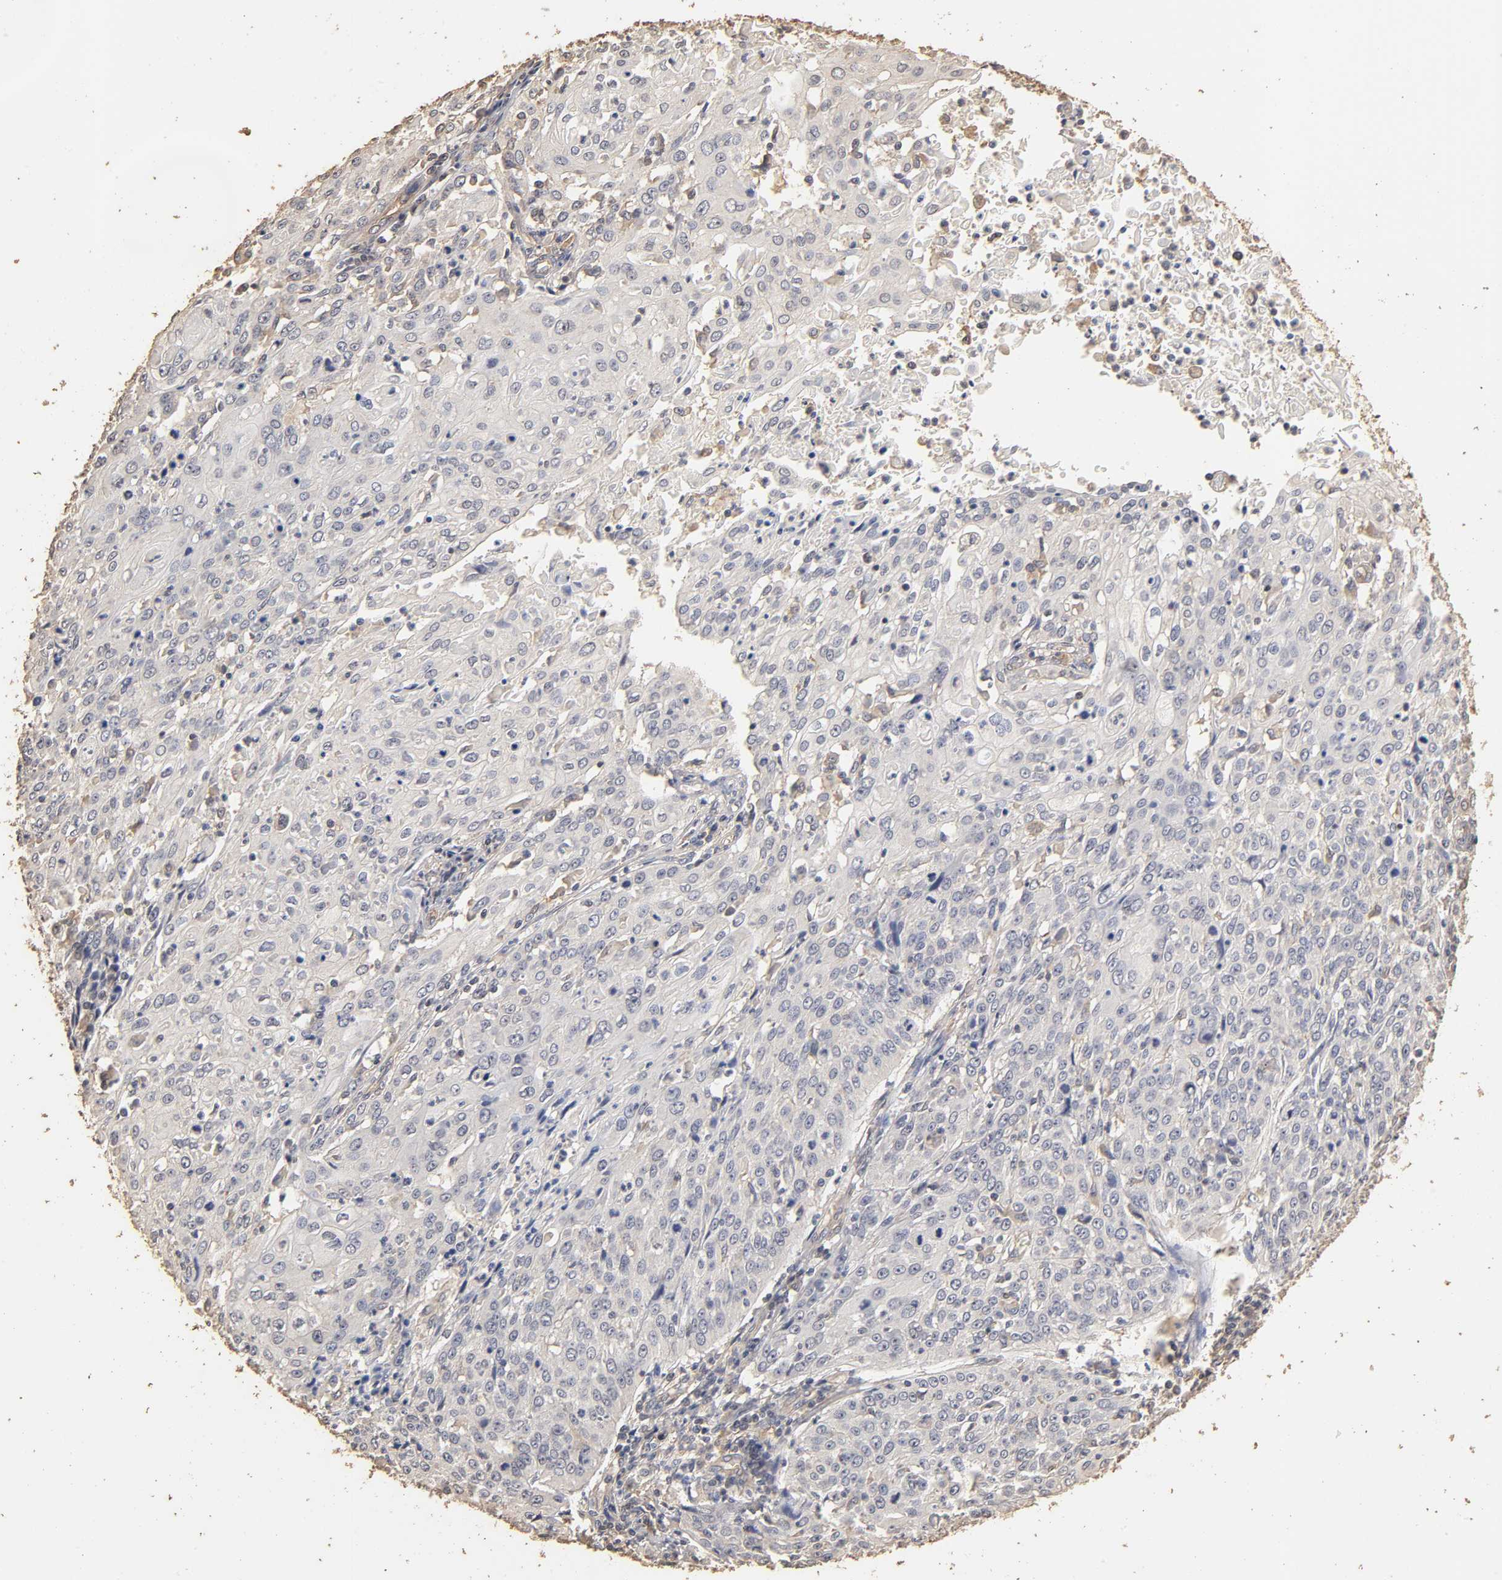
{"staining": {"intensity": "negative", "quantity": "none", "location": "none"}, "tissue": "cervical cancer", "cell_type": "Tumor cells", "image_type": "cancer", "snomed": [{"axis": "morphology", "description": "Squamous cell carcinoma, NOS"}, {"axis": "topography", "description": "Cervix"}], "caption": "High power microscopy micrograph of an IHC histopathology image of cervical cancer (squamous cell carcinoma), revealing no significant positivity in tumor cells. The staining was performed using DAB to visualize the protein expression in brown, while the nuclei were stained in blue with hematoxylin (Magnification: 20x).", "gene": "VSIG4", "patient": {"sex": "female", "age": 39}}